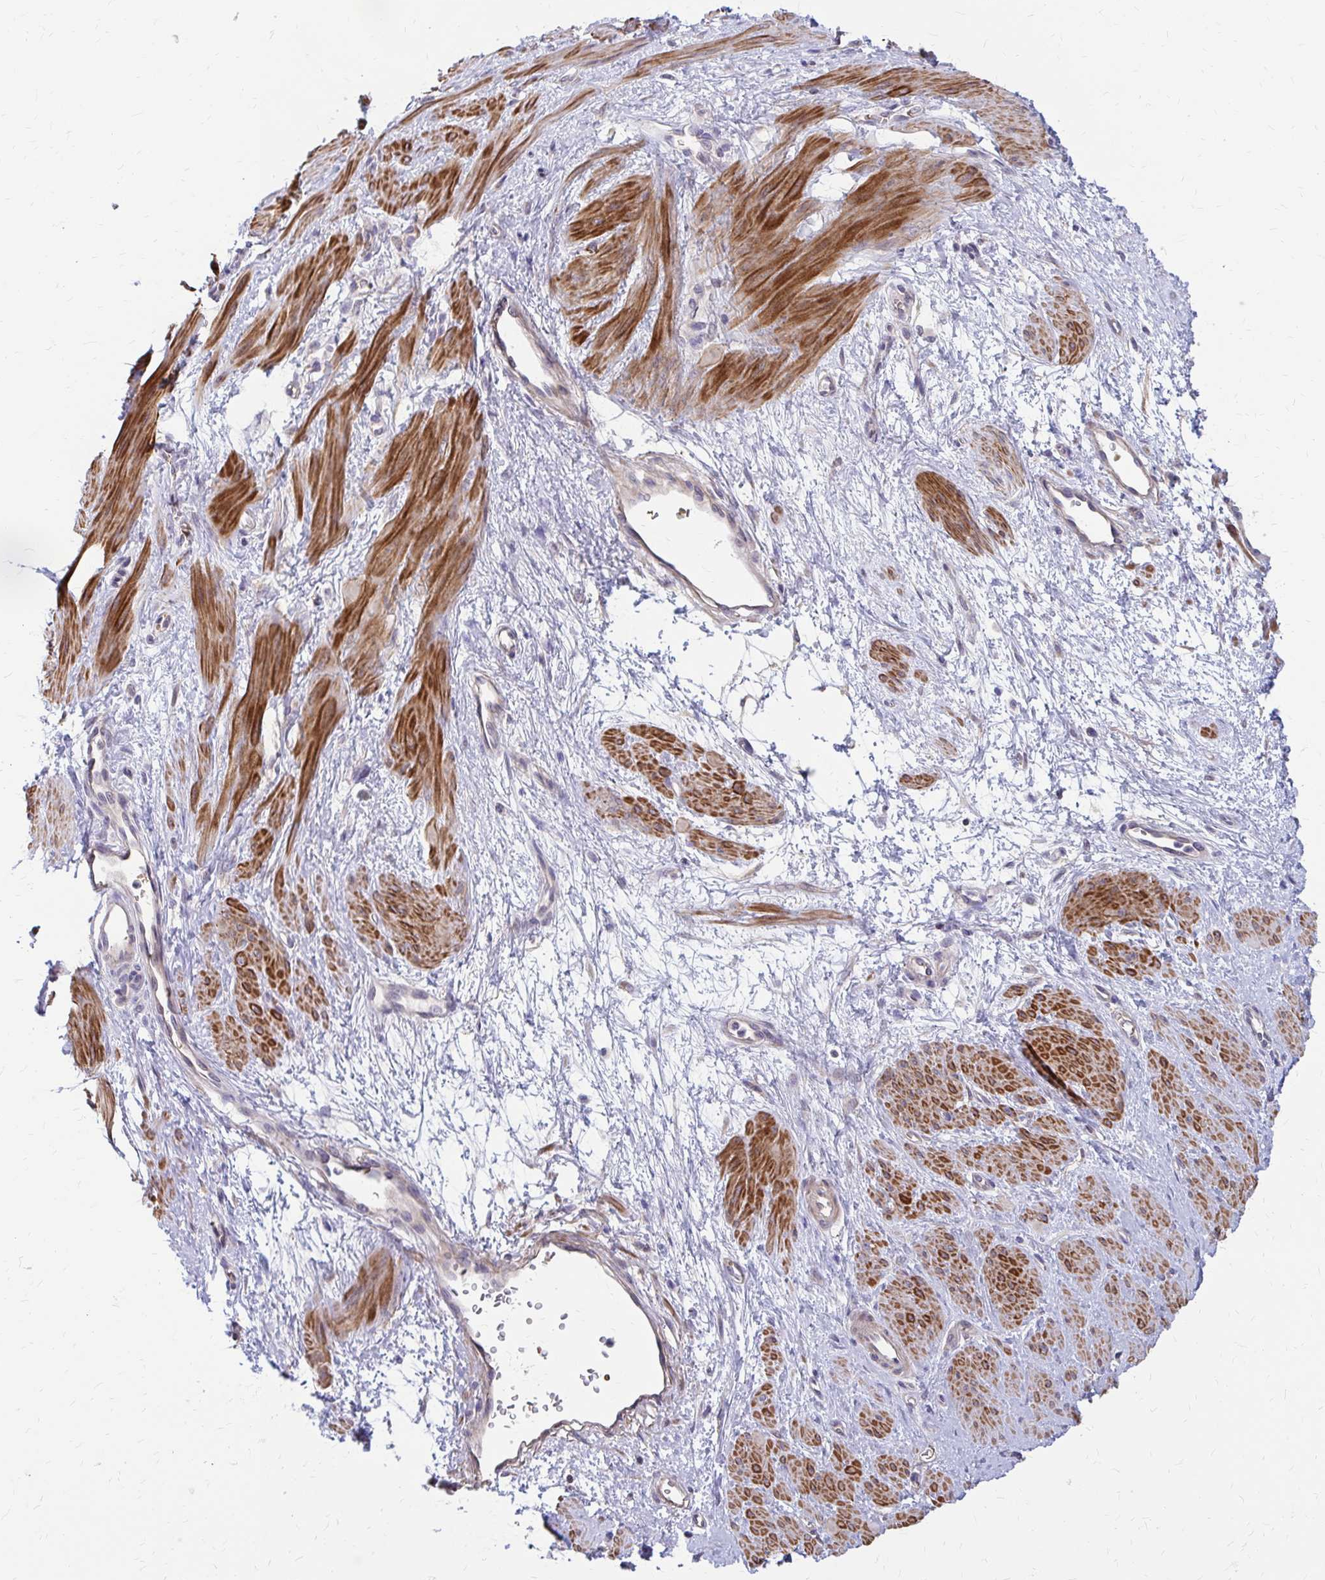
{"staining": {"intensity": "strong", "quantity": ">75%", "location": "cytoplasmic/membranous"}, "tissue": "smooth muscle", "cell_type": "Smooth muscle cells", "image_type": "normal", "snomed": [{"axis": "morphology", "description": "Normal tissue, NOS"}, {"axis": "topography", "description": "Smooth muscle"}, {"axis": "topography", "description": "Uterus"}], "caption": "DAB (3,3'-diaminobenzidine) immunohistochemical staining of normal human smooth muscle exhibits strong cytoplasmic/membranous protein positivity in about >75% of smooth muscle cells.", "gene": "IFI44L", "patient": {"sex": "female", "age": 39}}